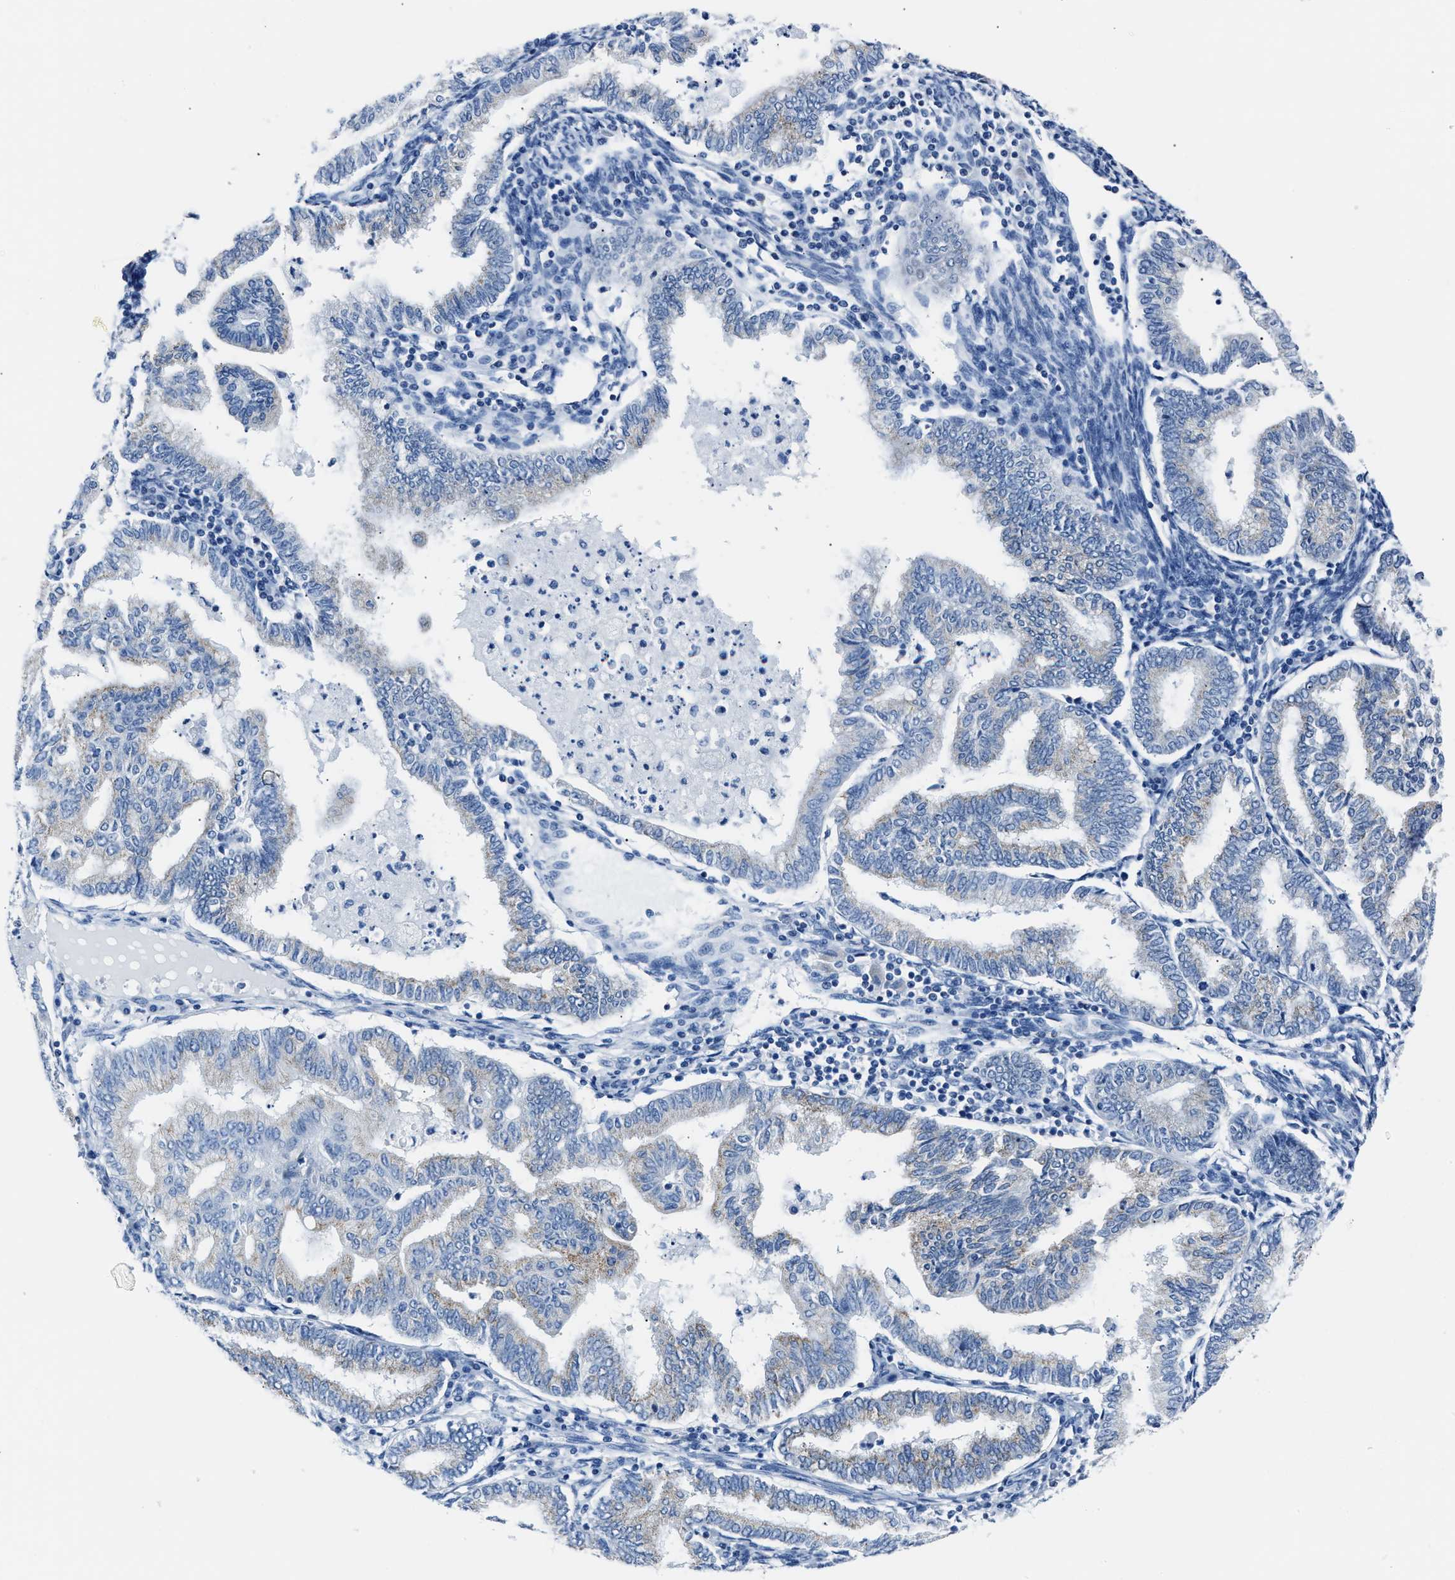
{"staining": {"intensity": "negative", "quantity": "none", "location": "none"}, "tissue": "endometrial cancer", "cell_type": "Tumor cells", "image_type": "cancer", "snomed": [{"axis": "morphology", "description": "Polyp, NOS"}, {"axis": "morphology", "description": "Adenocarcinoma, NOS"}, {"axis": "morphology", "description": "Adenoma, NOS"}, {"axis": "topography", "description": "Endometrium"}], "caption": "High power microscopy image of an IHC image of endometrial adenocarcinoma, revealing no significant staining in tumor cells.", "gene": "AMACR", "patient": {"sex": "female", "age": 79}}